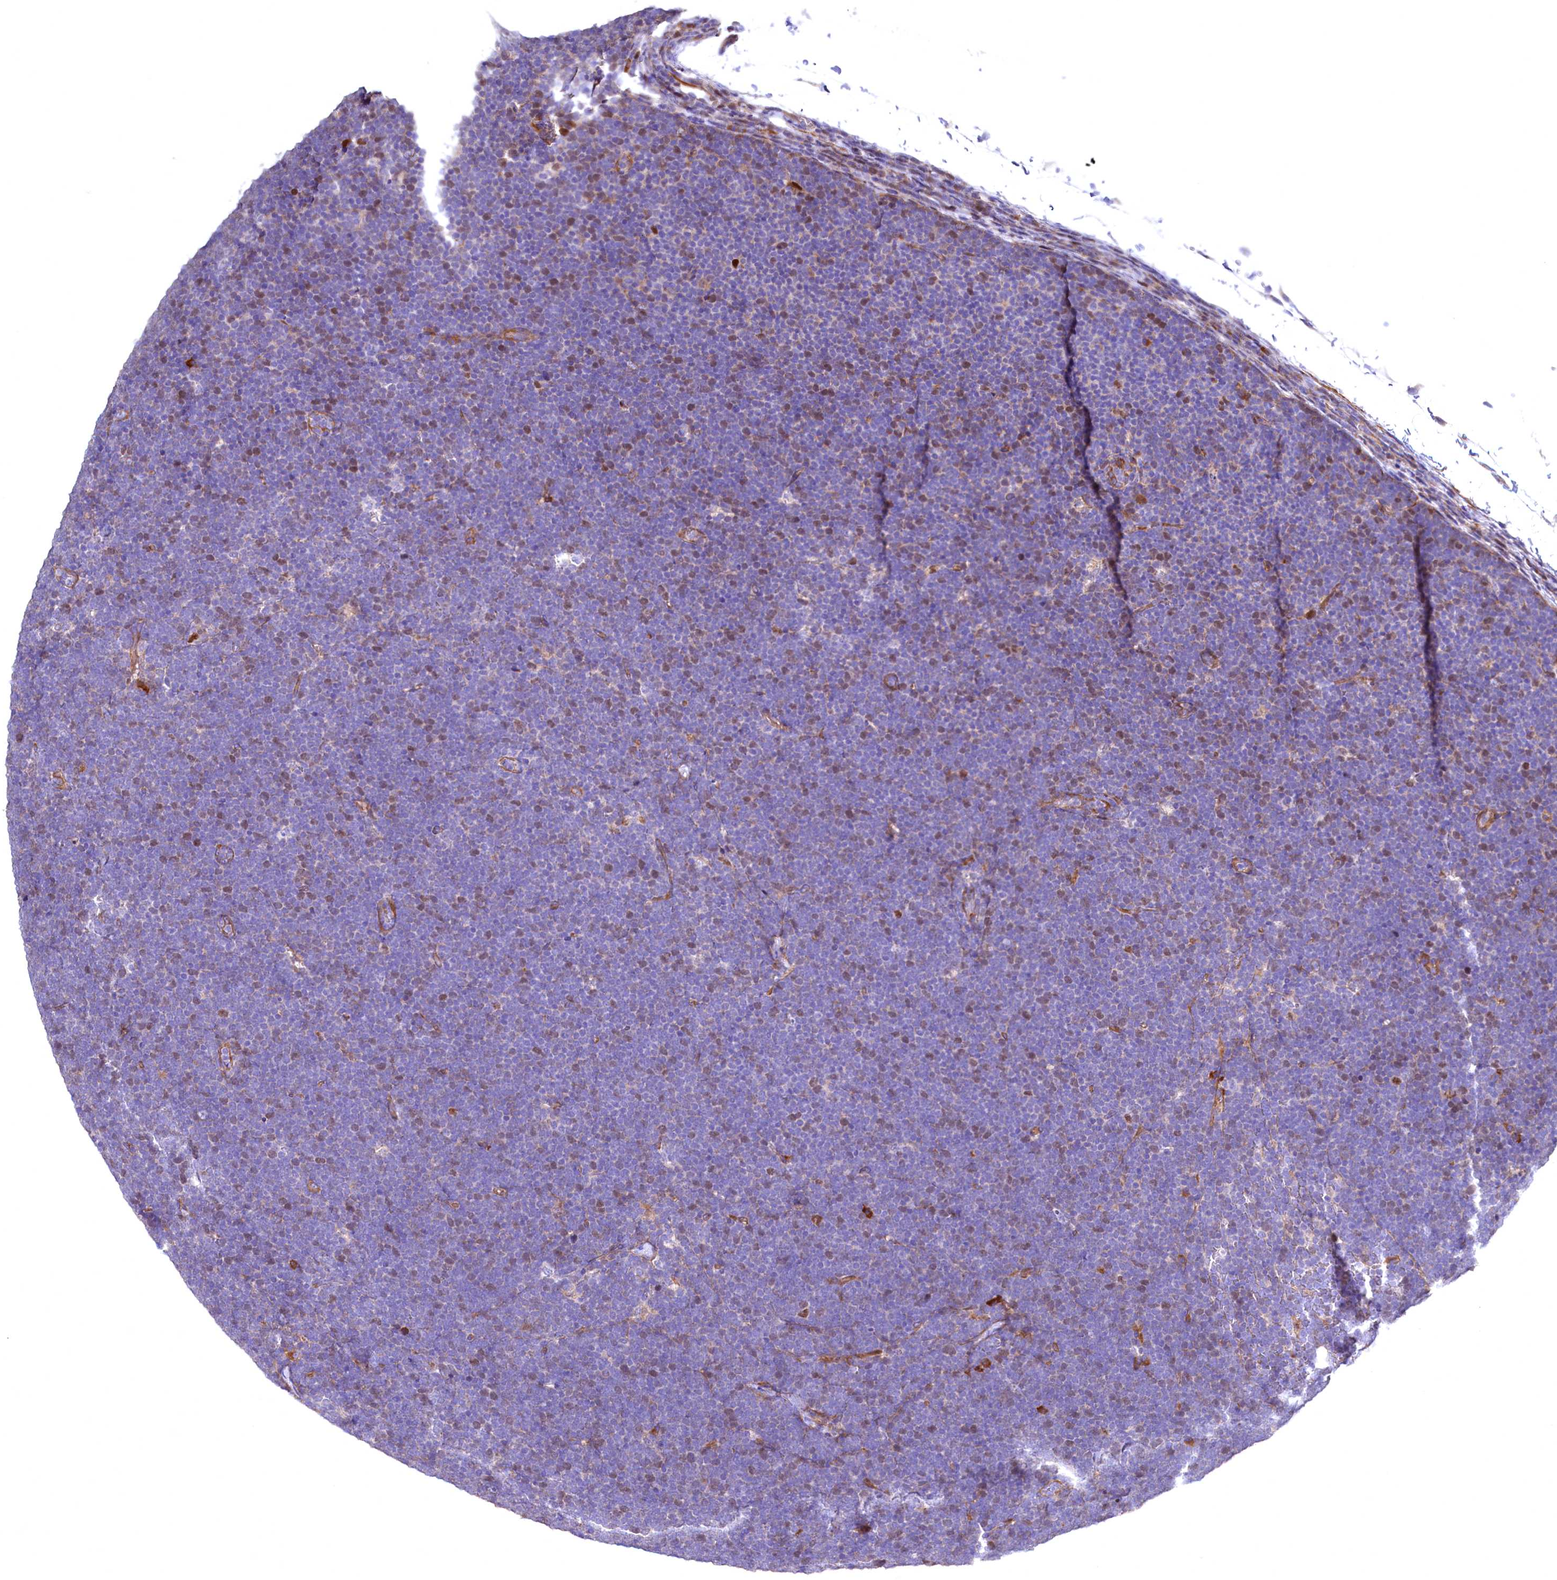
{"staining": {"intensity": "negative", "quantity": "none", "location": "none"}, "tissue": "lymphoma", "cell_type": "Tumor cells", "image_type": "cancer", "snomed": [{"axis": "morphology", "description": "Malignant lymphoma, non-Hodgkin's type, High grade"}, {"axis": "topography", "description": "Lymph node"}], "caption": "The image demonstrates no significant positivity in tumor cells of lymphoma.", "gene": "WNT8A", "patient": {"sex": "male", "age": 13}}